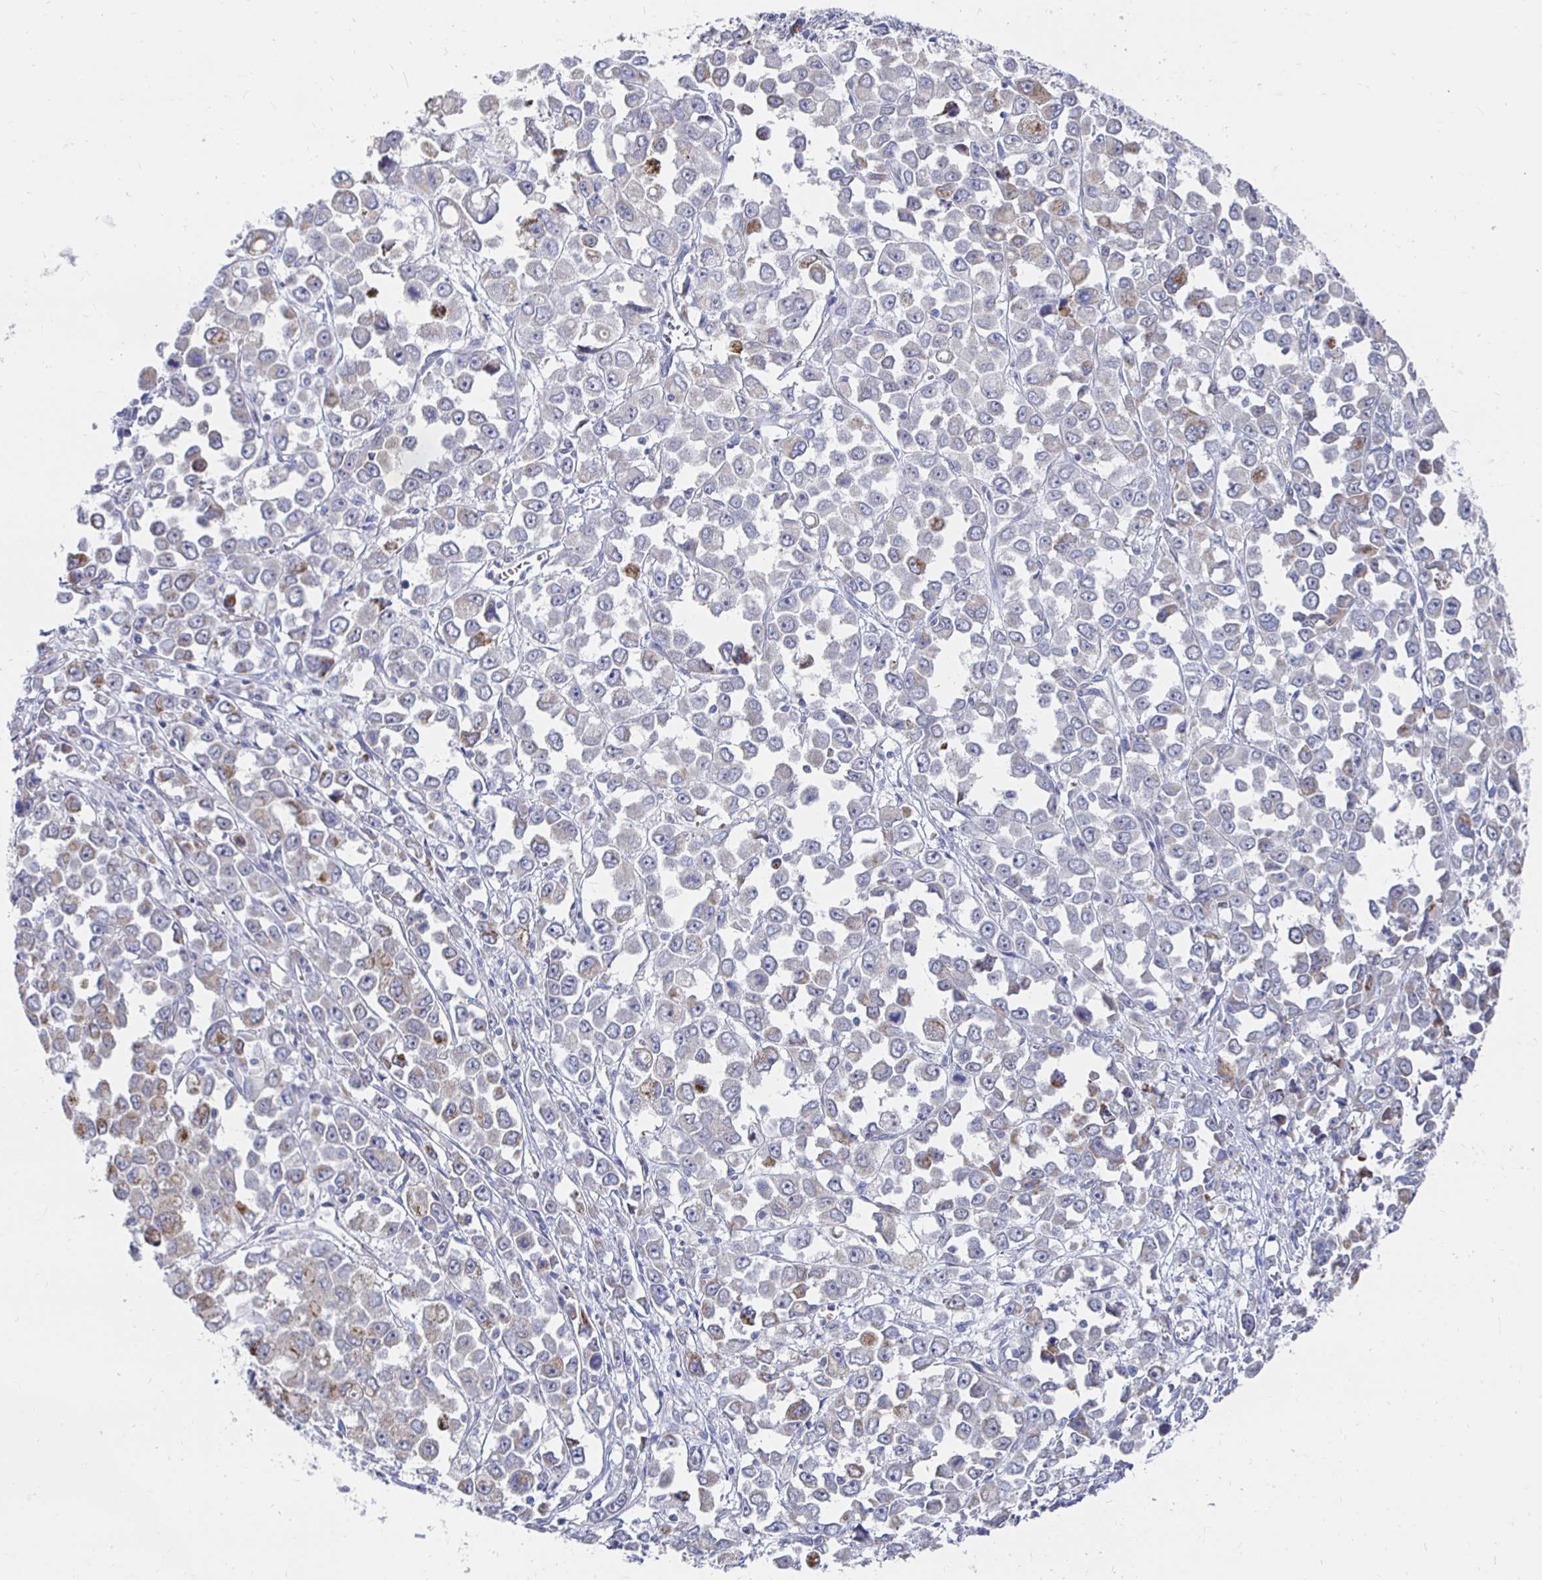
{"staining": {"intensity": "weak", "quantity": "<25%", "location": "cytoplasmic/membranous"}, "tissue": "stomach cancer", "cell_type": "Tumor cells", "image_type": "cancer", "snomed": [{"axis": "morphology", "description": "Adenocarcinoma, NOS"}, {"axis": "topography", "description": "Stomach, upper"}], "caption": "Stomach cancer (adenocarcinoma) stained for a protein using immunohistochemistry displays no positivity tumor cells.", "gene": "NOCT", "patient": {"sex": "male", "age": 70}}